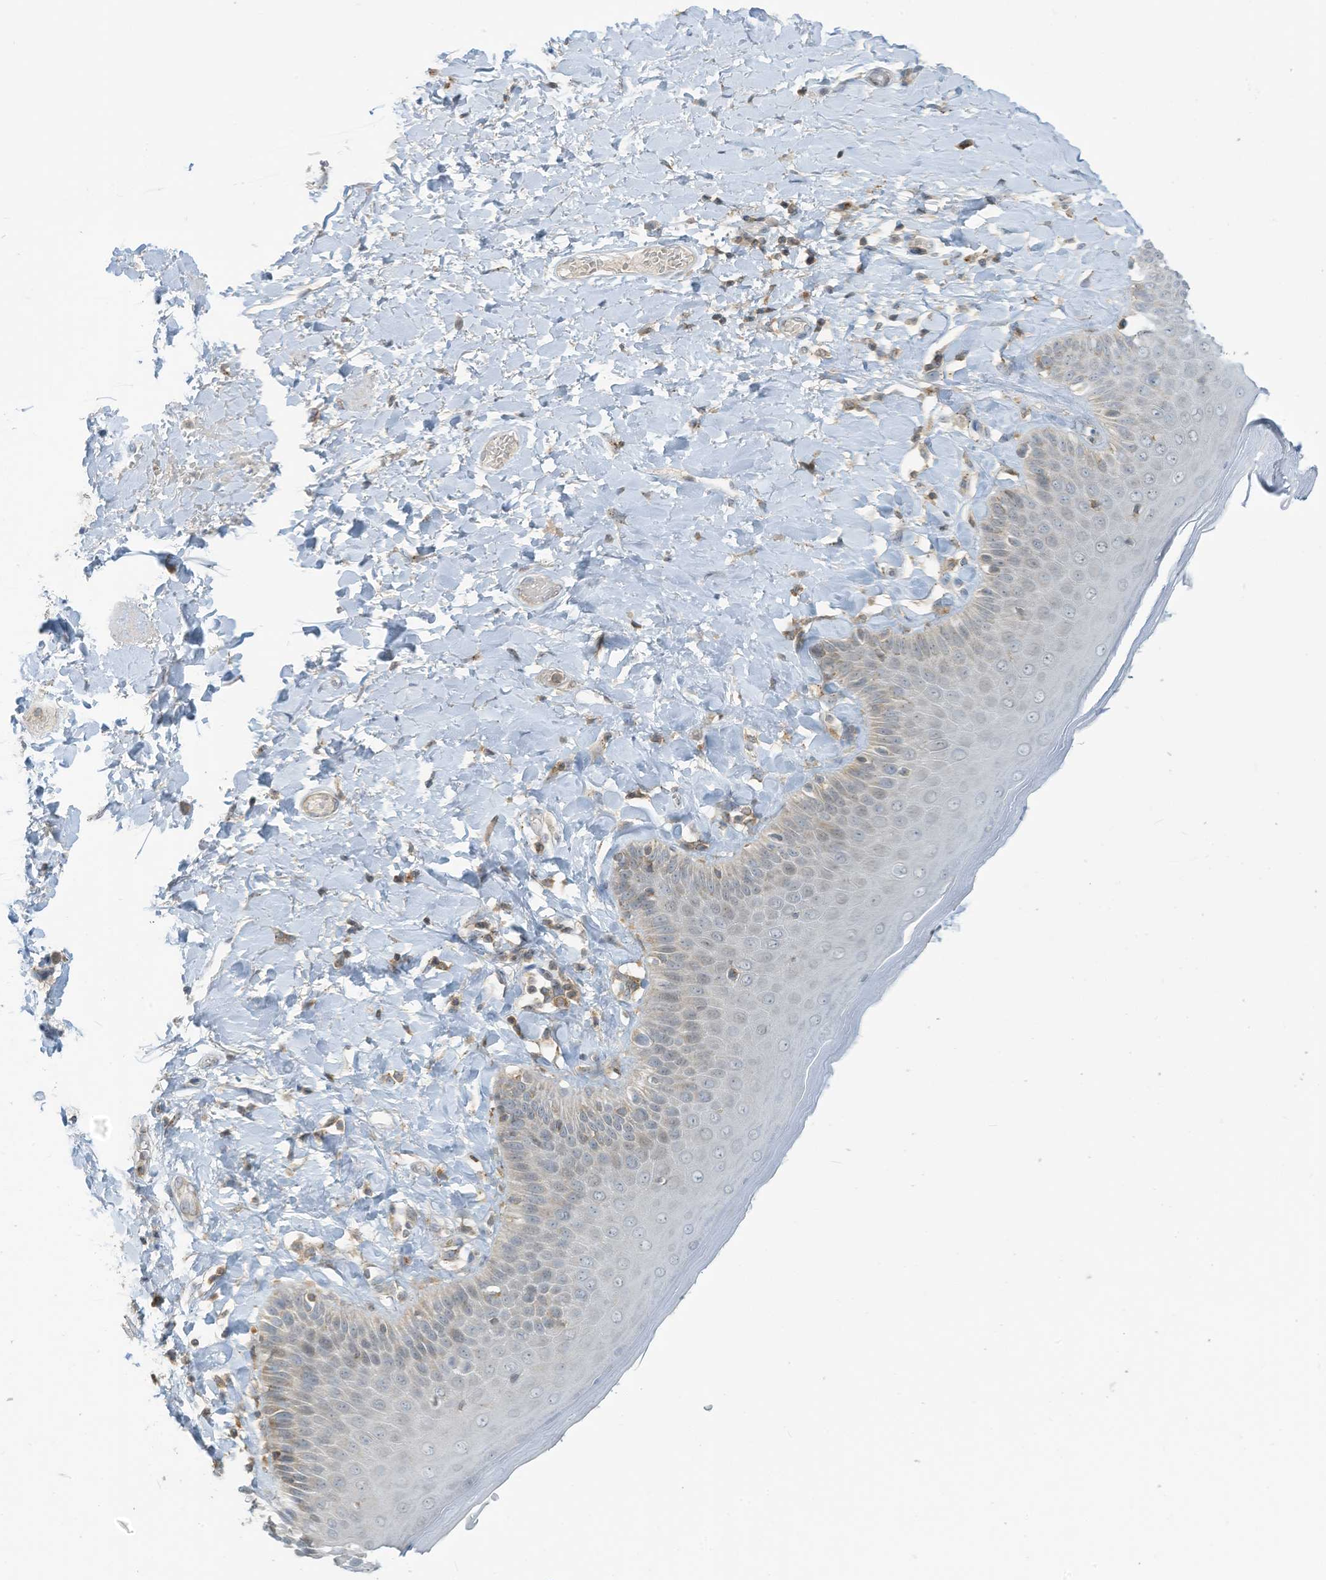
{"staining": {"intensity": "weak", "quantity": "<25%", "location": "cytoplasmic/membranous"}, "tissue": "skin", "cell_type": "Epidermal cells", "image_type": "normal", "snomed": [{"axis": "morphology", "description": "Normal tissue, NOS"}, {"axis": "topography", "description": "Anal"}], "caption": "DAB (3,3'-diaminobenzidine) immunohistochemical staining of unremarkable human skin demonstrates no significant staining in epidermal cells.", "gene": "PARVG", "patient": {"sex": "male", "age": 69}}